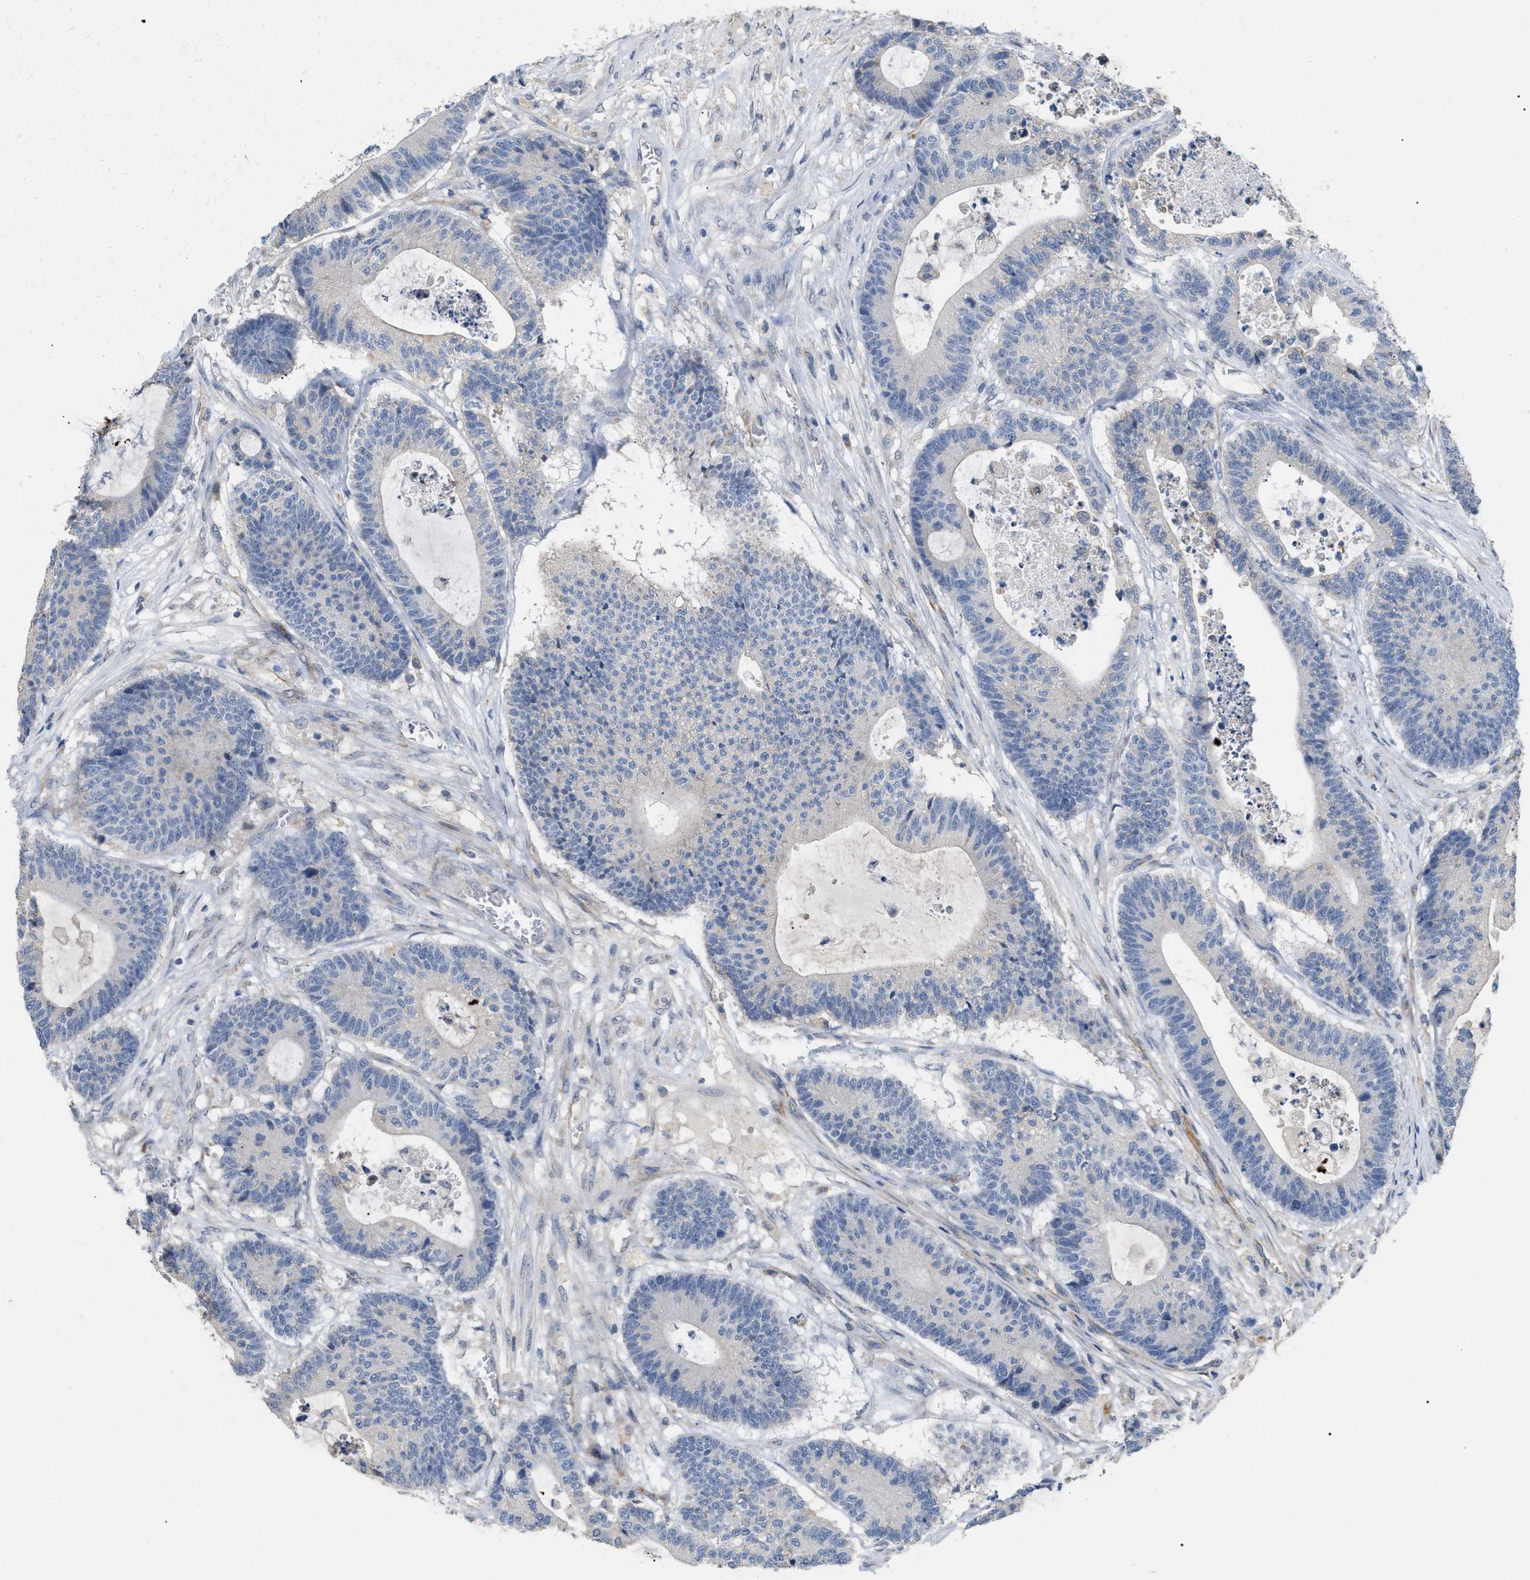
{"staining": {"intensity": "negative", "quantity": "none", "location": "none"}, "tissue": "colorectal cancer", "cell_type": "Tumor cells", "image_type": "cancer", "snomed": [{"axis": "morphology", "description": "Adenocarcinoma, NOS"}, {"axis": "topography", "description": "Colon"}], "caption": "Colorectal cancer (adenocarcinoma) was stained to show a protein in brown. There is no significant expression in tumor cells. (DAB immunohistochemistry (IHC) with hematoxylin counter stain).", "gene": "DHX58", "patient": {"sex": "female", "age": 84}}